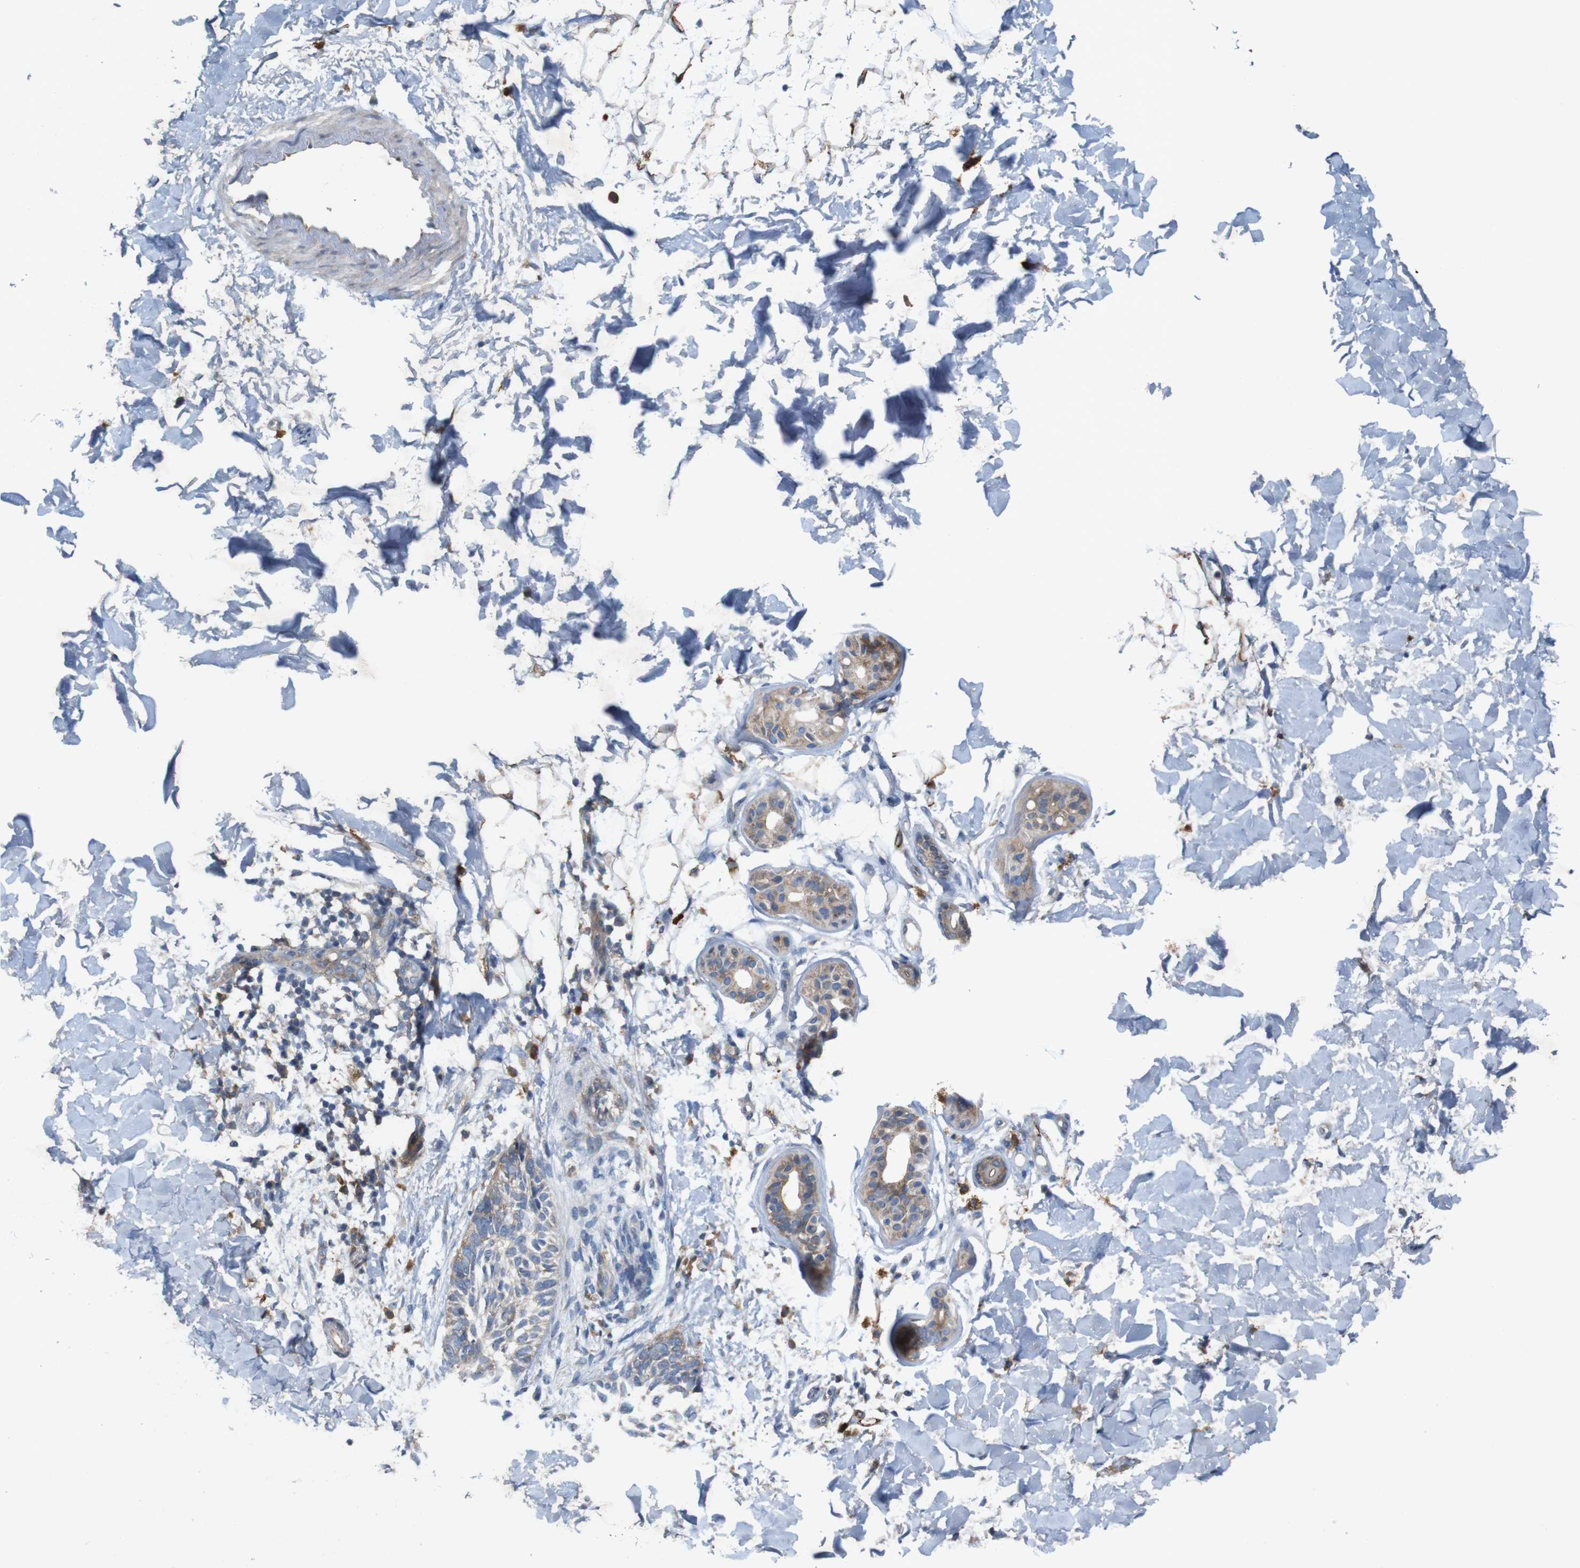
{"staining": {"intensity": "moderate", "quantity": ">75%", "location": "cytoplasmic/membranous"}, "tissue": "skin cancer", "cell_type": "Tumor cells", "image_type": "cancer", "snomed": [{"axis": "morphology", "description": "Basal cell carcinoma"}, {"axis": "topography", "description": "Skin"}], "caption": "Immunohistochemistry (IHC) (DAB) staining of skin cancer (basal cell carcinoma) exhibits moderate cytoplasmic/membranous protein staining in about >75% of tumor cells.", "gene": "SIGLEC8", "patient": {"sex": "female", "age": 58}}